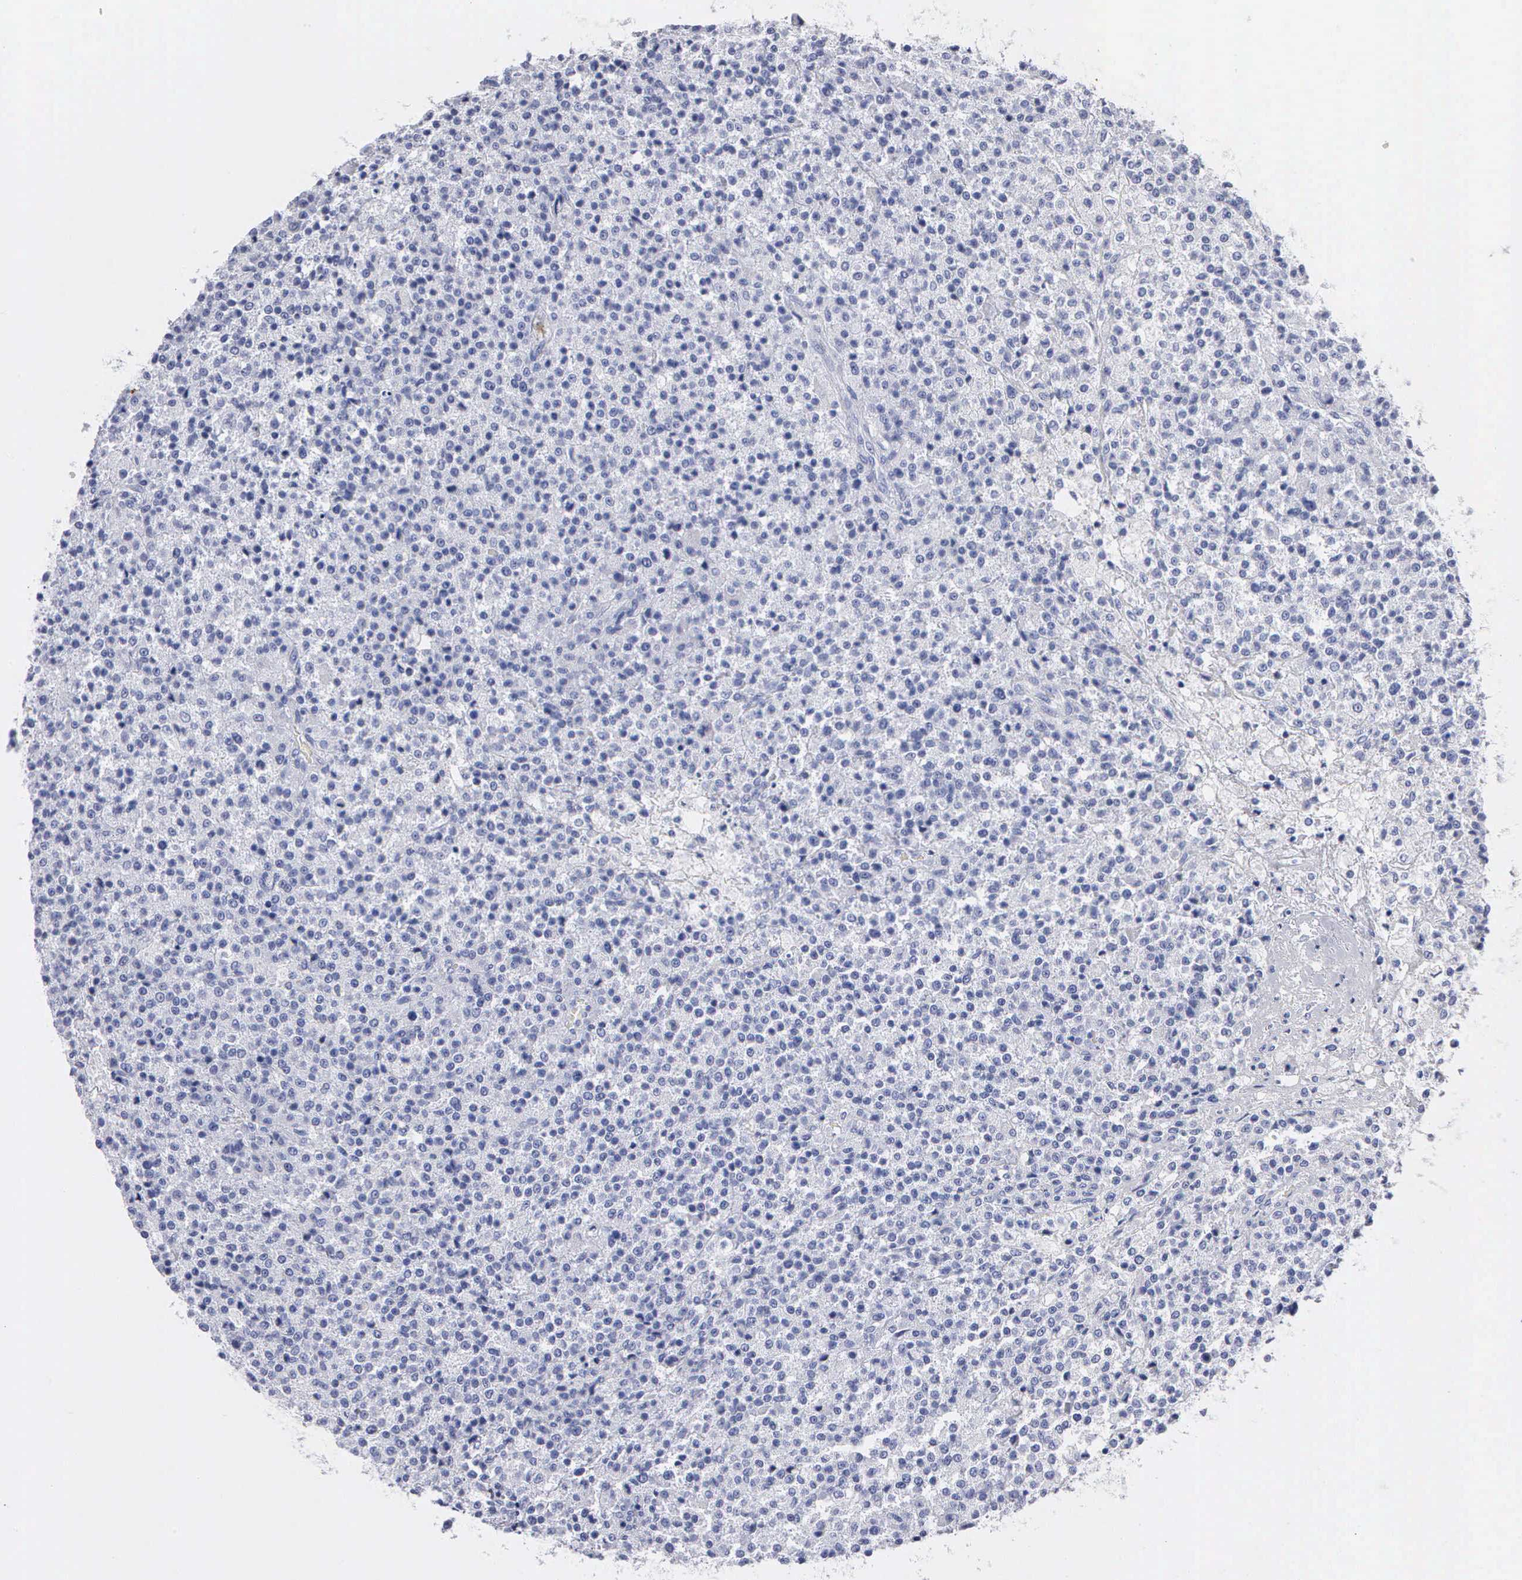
{"staining": {"intensity": "negative", "quantity": "none", "location": "none"}, "tissue": "testis cancer", "cell_type": "Tumor cells", "image_type": "cancer", "snomed": [{"axis": "morphology", "description": "Seminoma, NOS"}, {"axis": "topography", "description": "Testis"}], "caption": "This image is of testis seminoma stained with IHC to label a protein in brown with the nuclei are counter-stained blue. There is no expression in tumor cells. (Stains: DAB (3,3'-diaminobenzidine) immunohistochemistry (IHC) with hematoxylin counter stain, Microscopy: brightfield microscopy at high magnification).", "gene": "CTSG", "patient": {"sex": "male", "age": 59}}